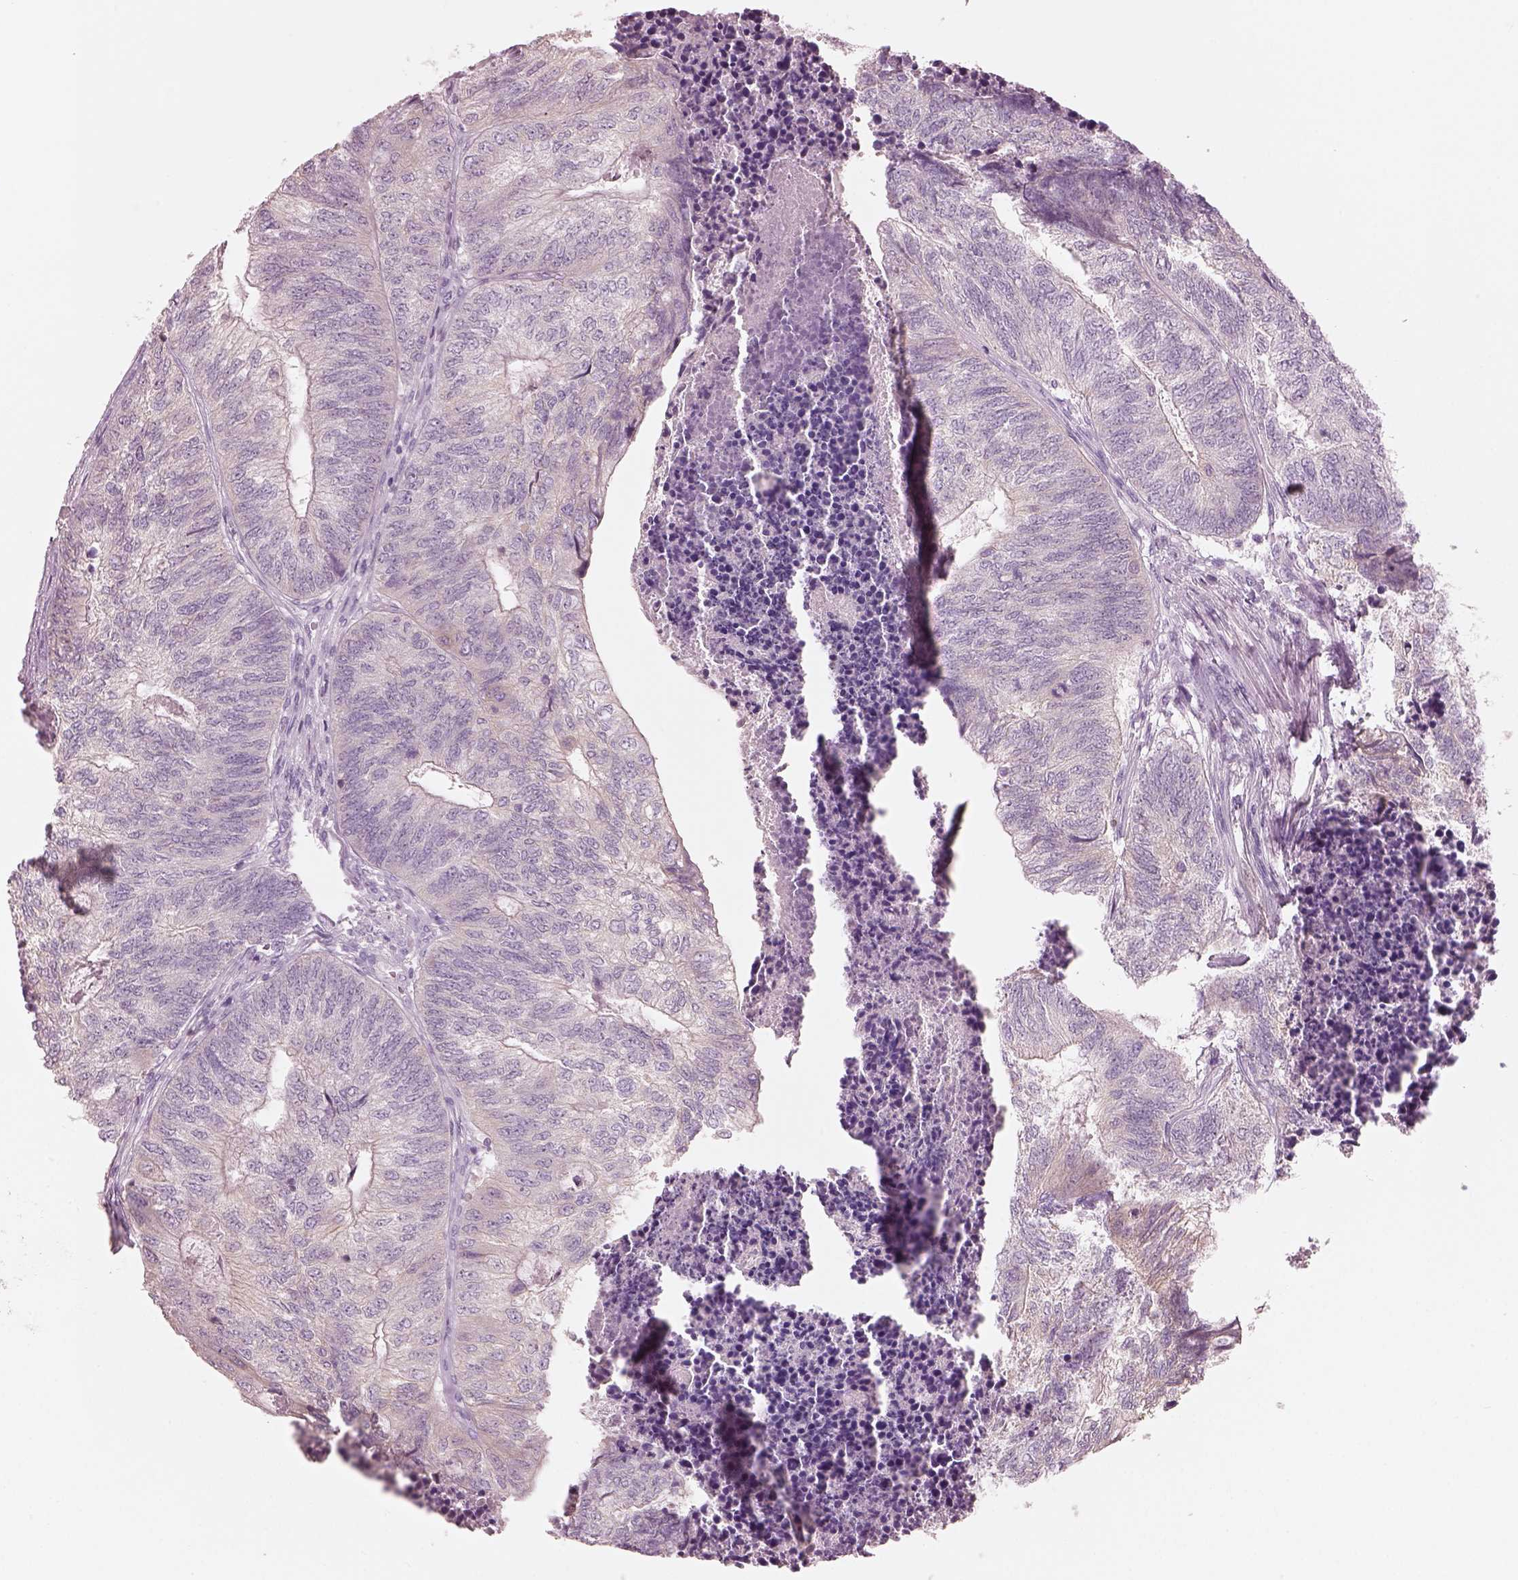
{"staining": {"intensity": "negative", "quantity": "none", "location": "none"}, "tissue": "colorectal cancer", "cell_type": "Tumor cells", "image_type": "cancer", "snomed": [{"axis": "morphology", "description": "Adenocarcinoma, NOS"}, {"axis": "topography", "description": "Colon"}], "caption": "Human adenocarcinoma (colorectal) stained for a protein using immunohistochemistry (IHC) displays no expression in tumor cells.", "gene": "SLC27A2", "patient": {"sex": "female", "age": 67}}